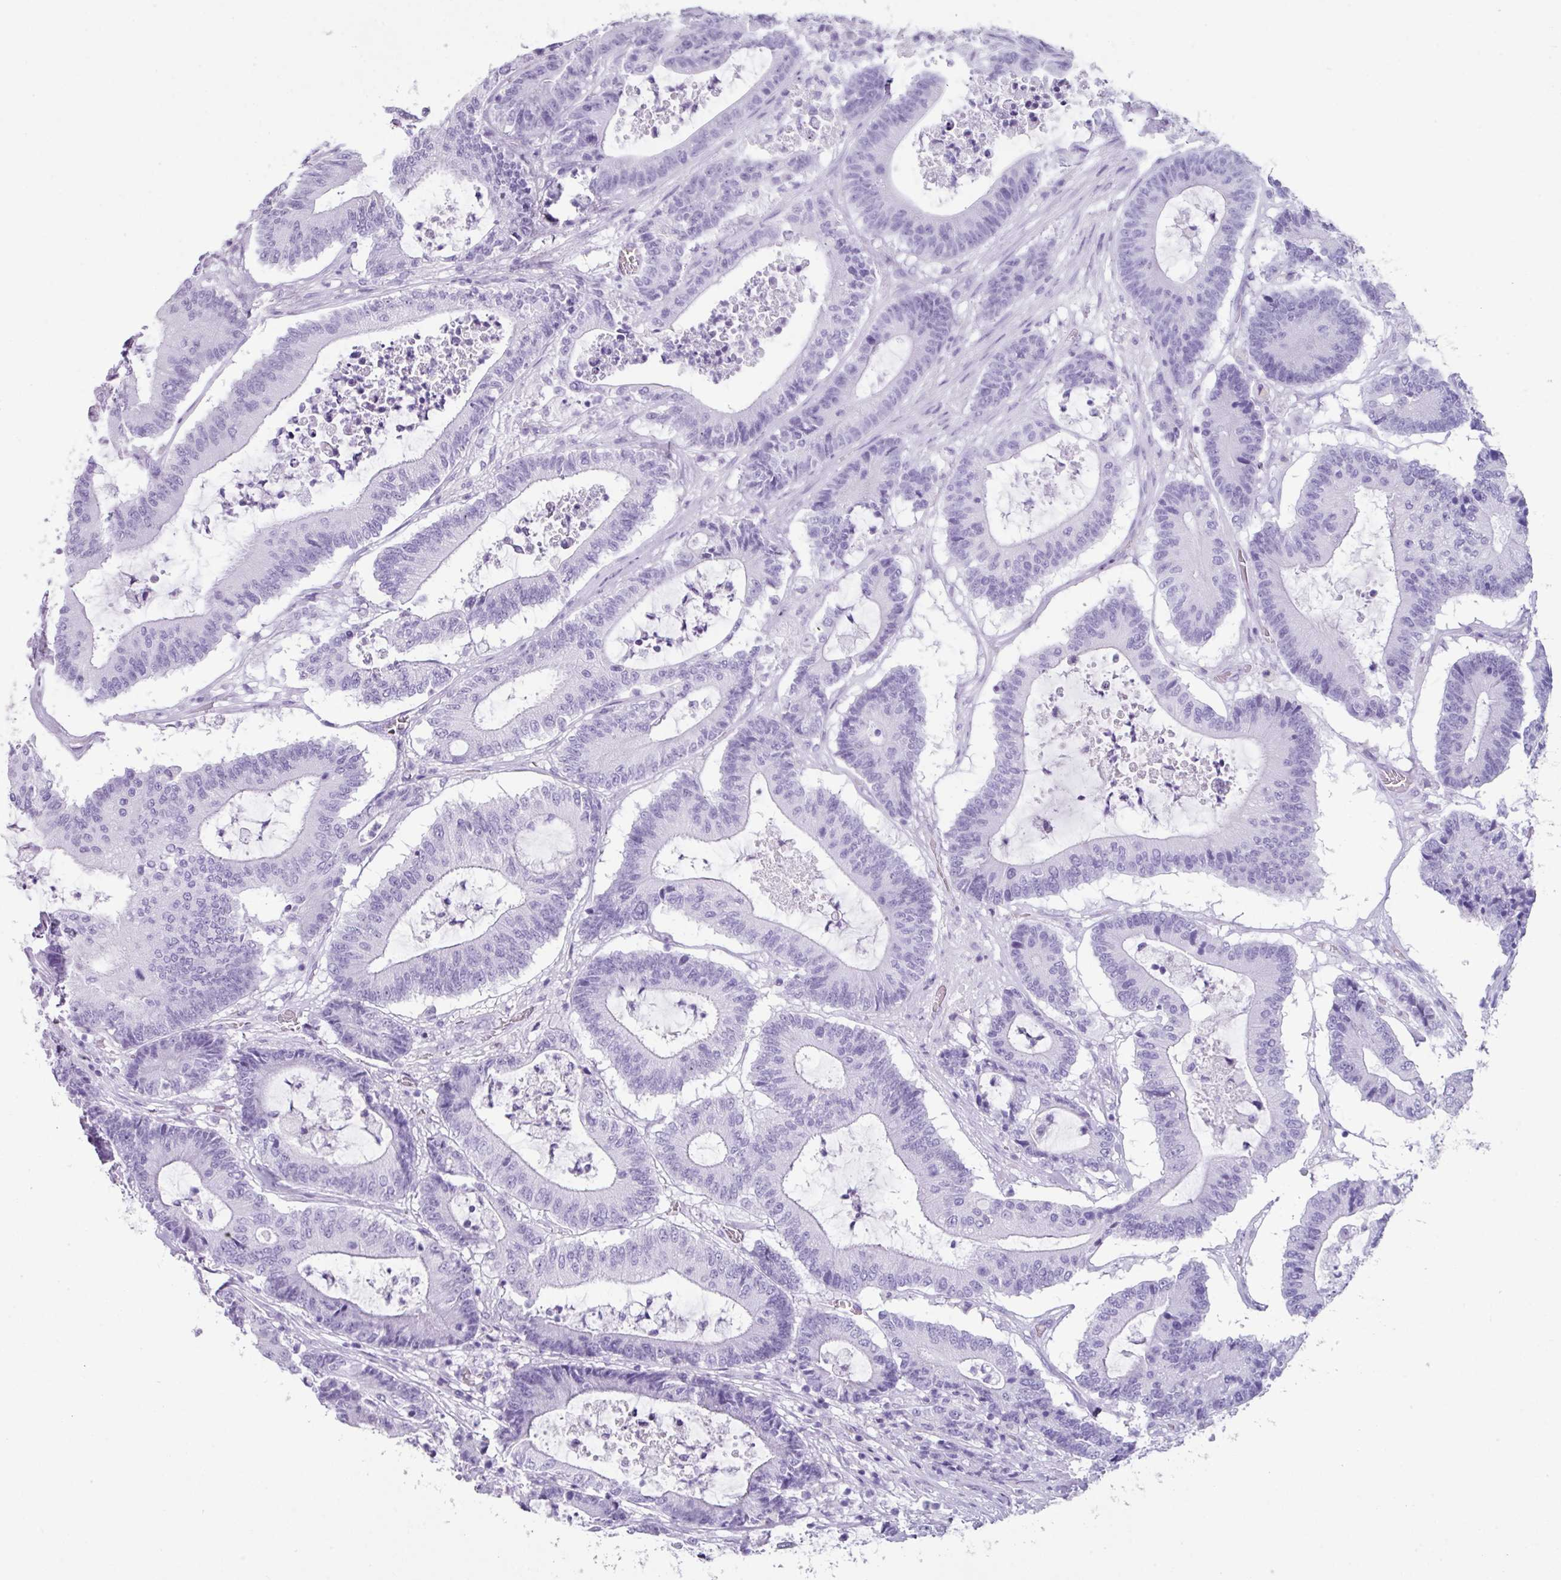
{"staining": {"intensity": "negative", "quantity": "none", "location": "none"}, "tissue": "colorectal cancer", "cell_type": "Tumor cells", "image_type": "cancer", "snomed": [{"axis": "morphology", "description": "Adenocarcinoma, NOS"}, {"axis": "topography", "description": "Colon"}], "caption": "Immunohistochemistry (IHC) image of adenocarcinoma (colorectal) stained for a protein (brown), which reveals no expression in tumor cells.", "gene": "NCCRP1", "patient": {"sex": "female", "age": 84}}